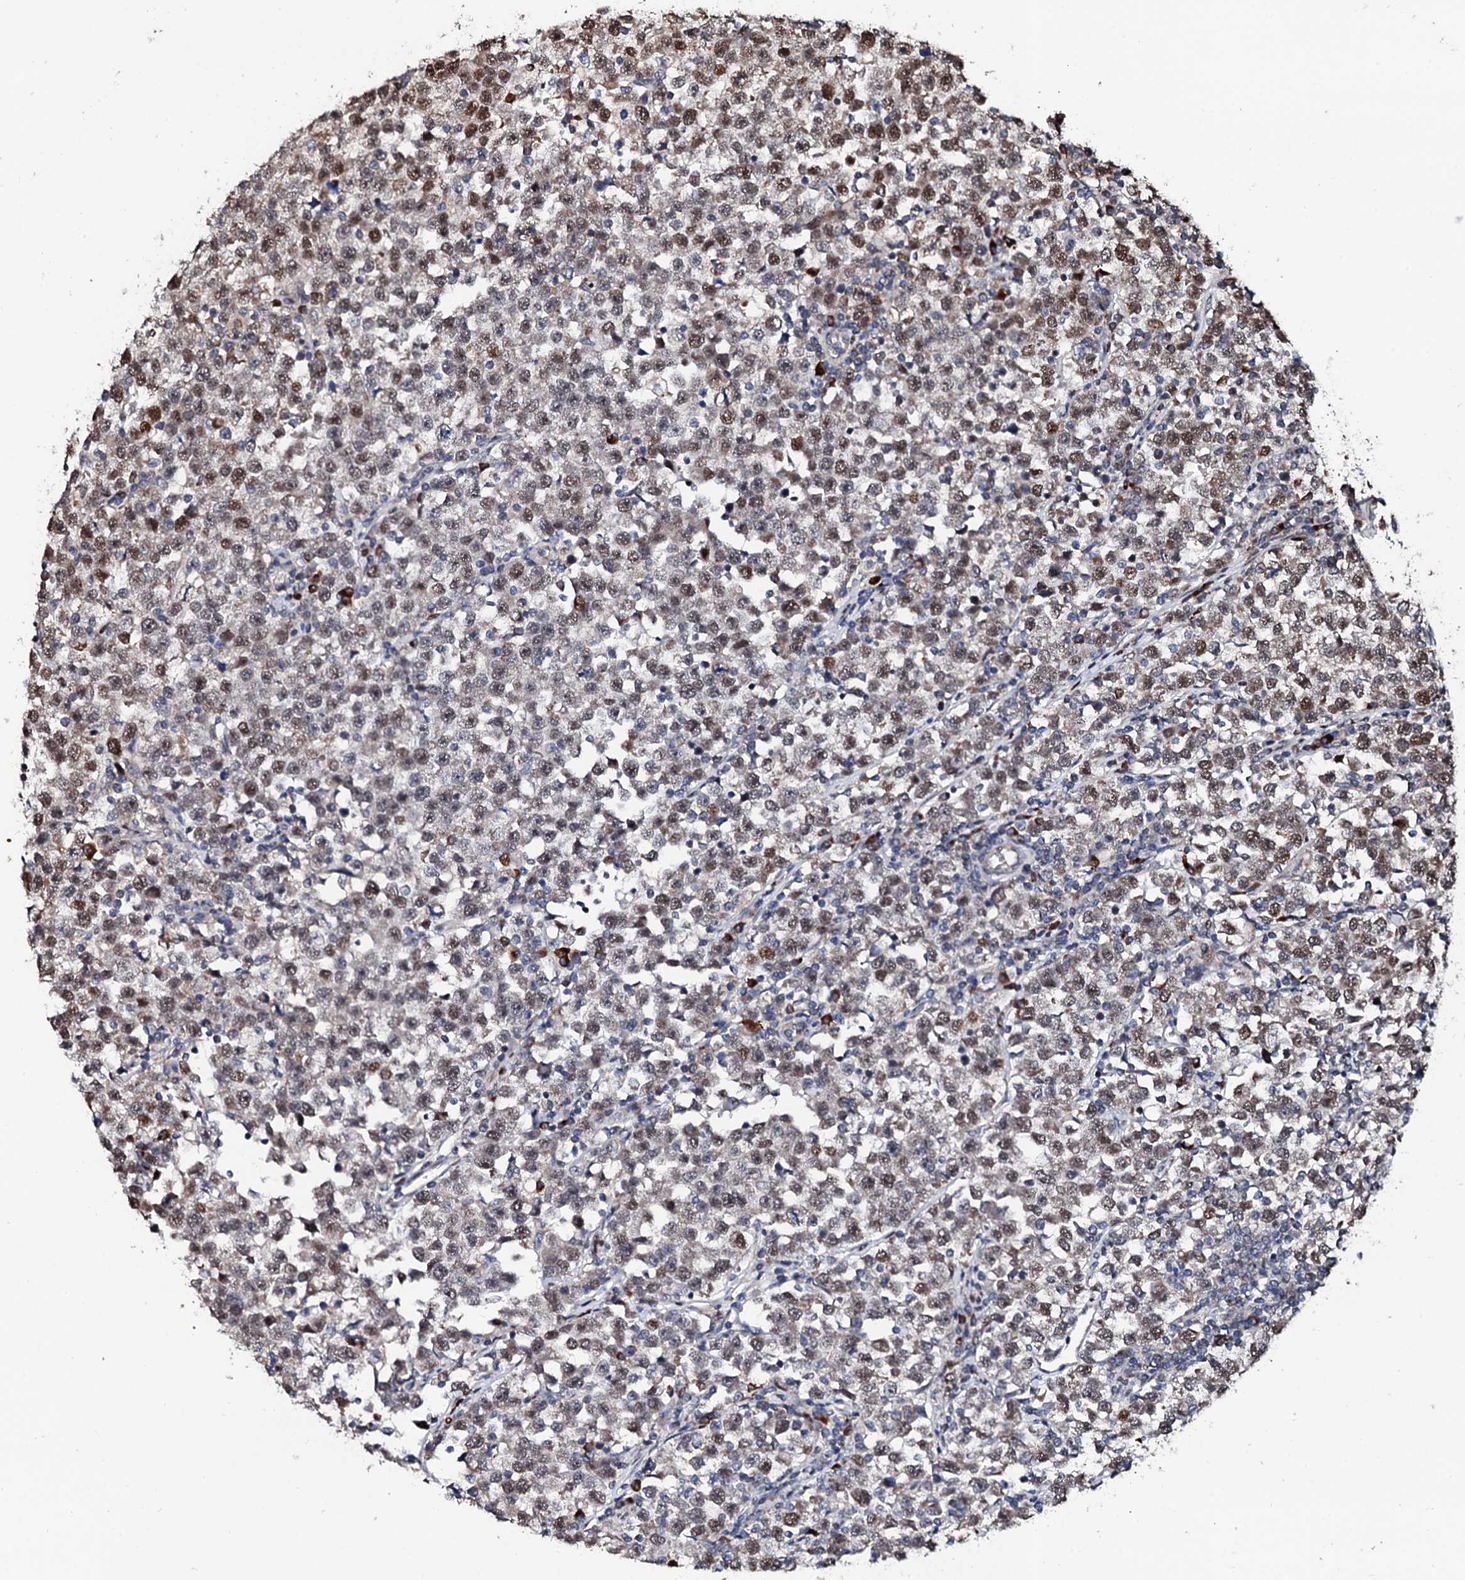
{"staining": {"intensity": "moderate", "quantity": "25%-75%", "location": "nuclear"}, "tissue": "testis cancer", "cell_type": "Tumor cells", "image_type": "cancer", "snomed": [{"axis": "morphology", "description": "Normal tissue, NOS"}, {"axis": "morphology", "description": "Seminoma, NOS"}, {"axis": "topography", "description": "Testis"}], "caption": "Testis seminoma stained with a protein marker shows moderate staining in tumor cells.", "gene": "KIF18A", "patient": {"sex": "male", "age": 43}}